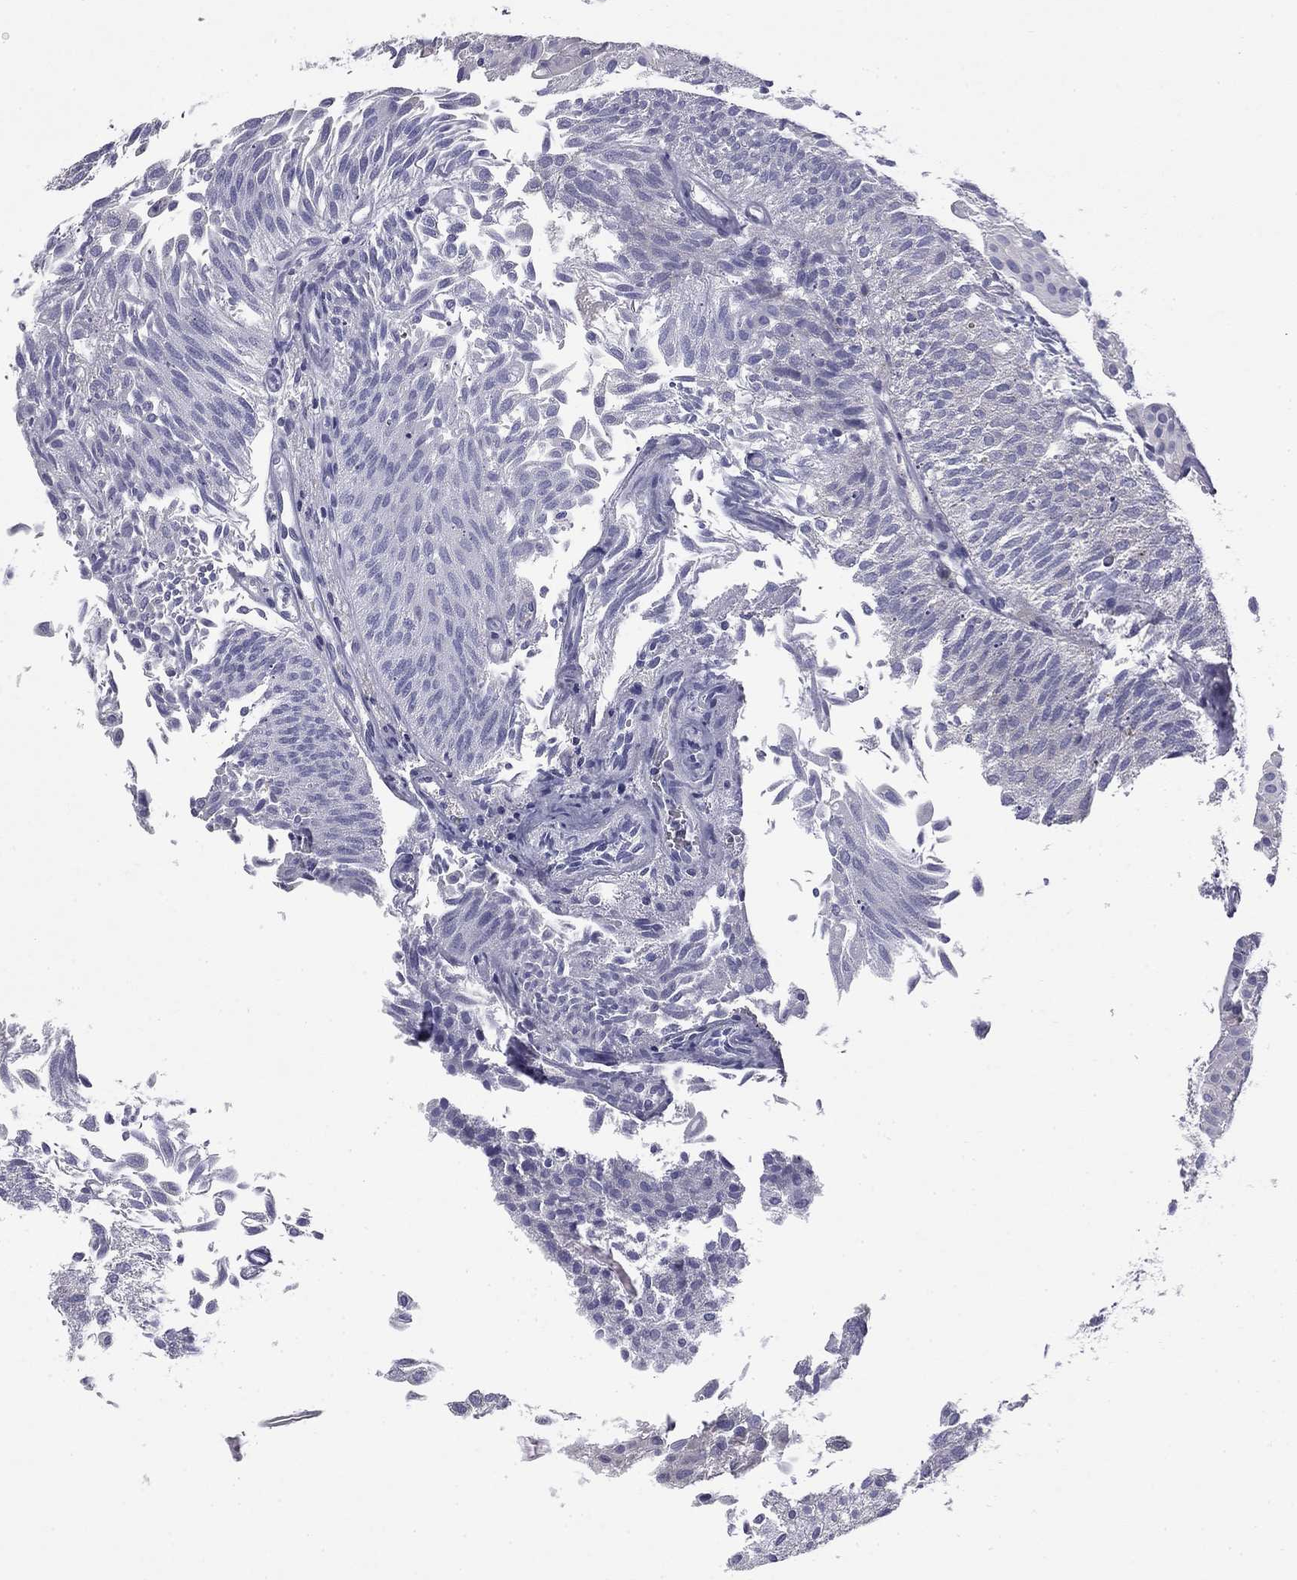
{"staining": {"intensity": "negative", "quantity": "none", "location": "none"}, "tissue": "urothelial cancer", "cell_type": "Tumor cells", "image_type": "cancer", "snomed": [{"axis": "morphology", "description": "Urothelial carcinoma, Low grade"}, {"axis": "topography", "description": "Urinary bladder"}], "caption": "The photomicrograph exhibits no staining of tumor cells in low-grade urothelial carcinoma.", "gene": "ARHGAP45", "patient": {"sex": "male", "age": 64}}